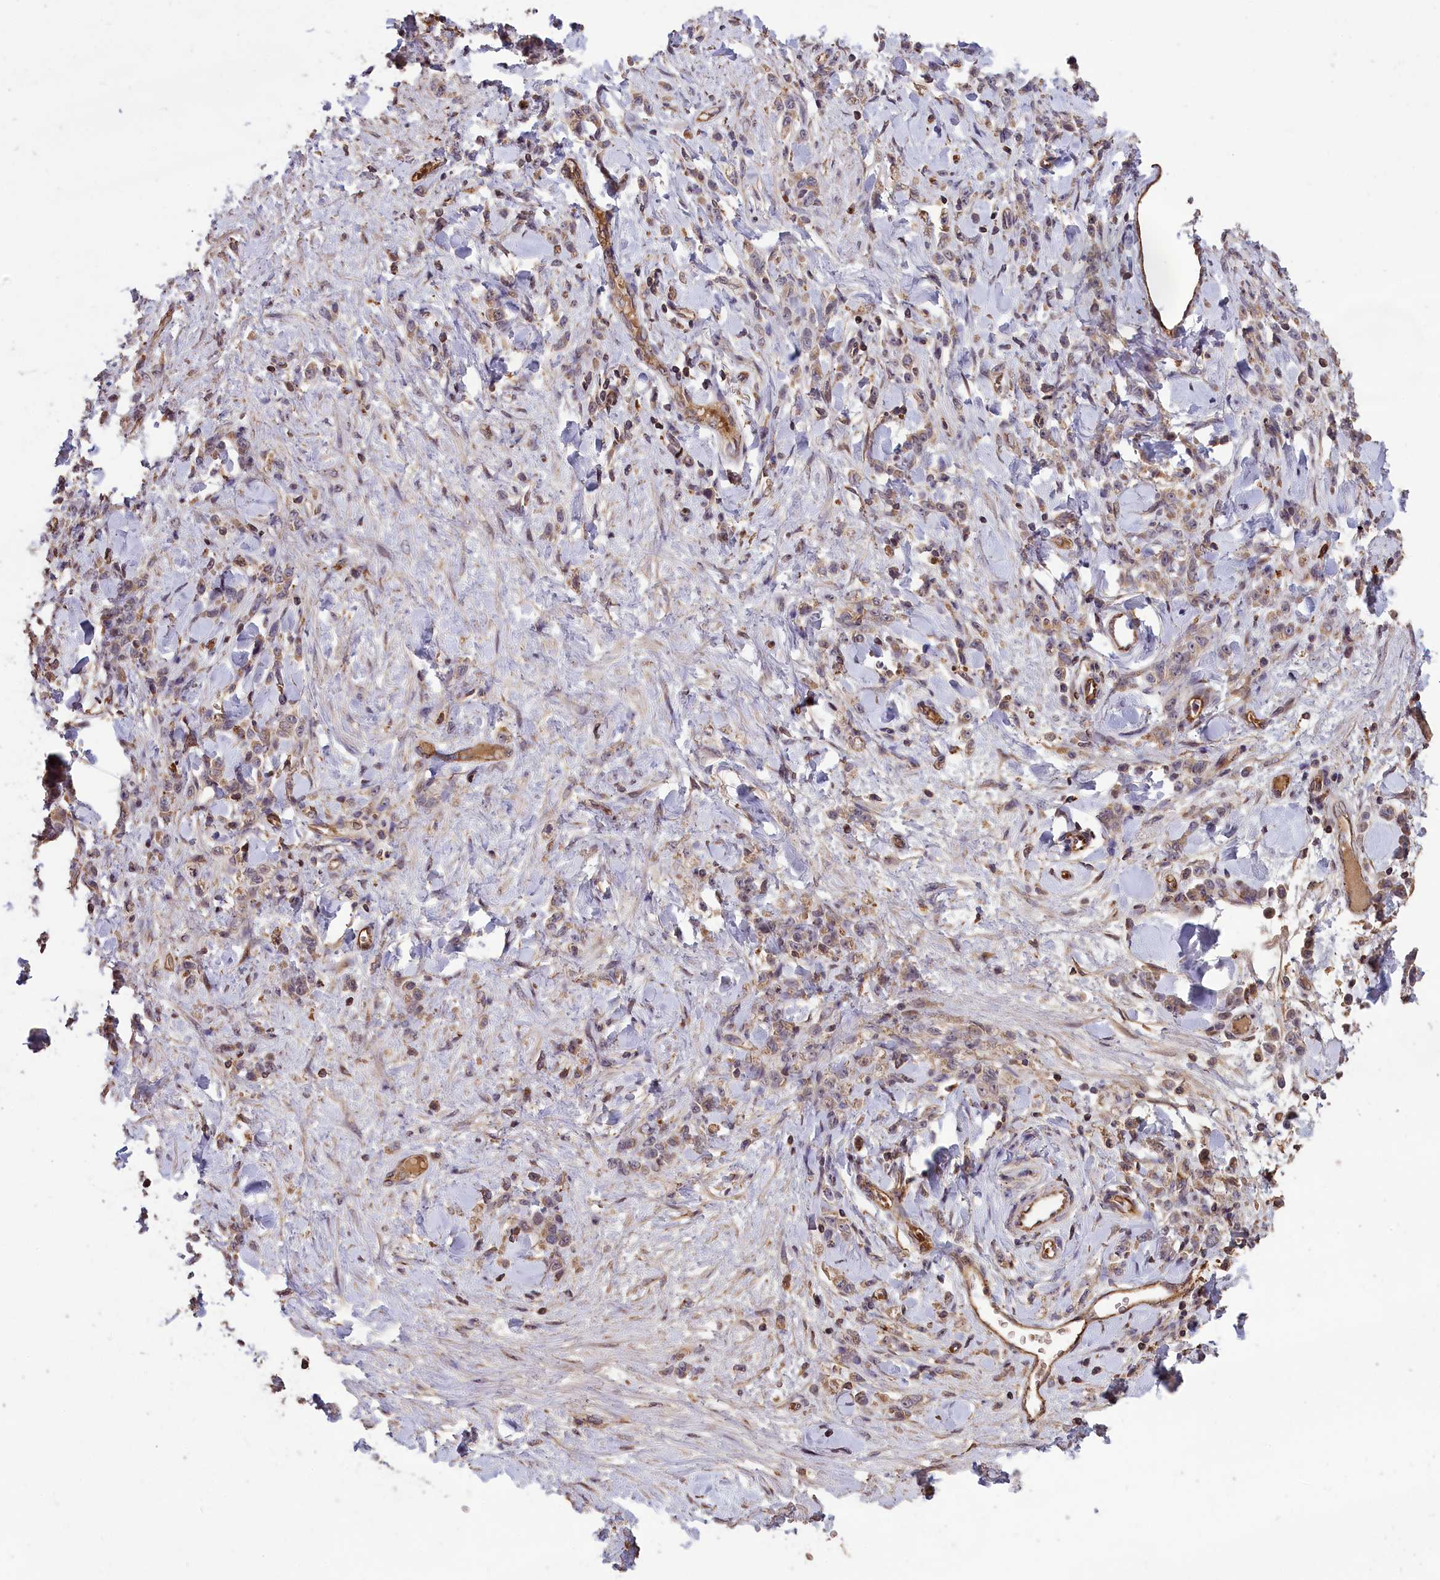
{"staining": {"intensity": "weak", "quantity": "<25%", "location": "cytoplasmic/membranous"}, "tissue": "stomach cancer", "cell_type": "Tumor cells", "image_type": "cancer", "snomed": [{"axis": "morphology", "description": "Normal tissue, NOS"}, {"axis": "morphology", "description": "Adenocarcinoma, NOS"}, {"axis": "topography", "description": "Stomach"}], "caption": "Image shows no protein expression in tumor cells of adenocarcinoma (stomach) tissue.", "gene": "CLRN2", "patient": {"sex": "male", "age": 82}}